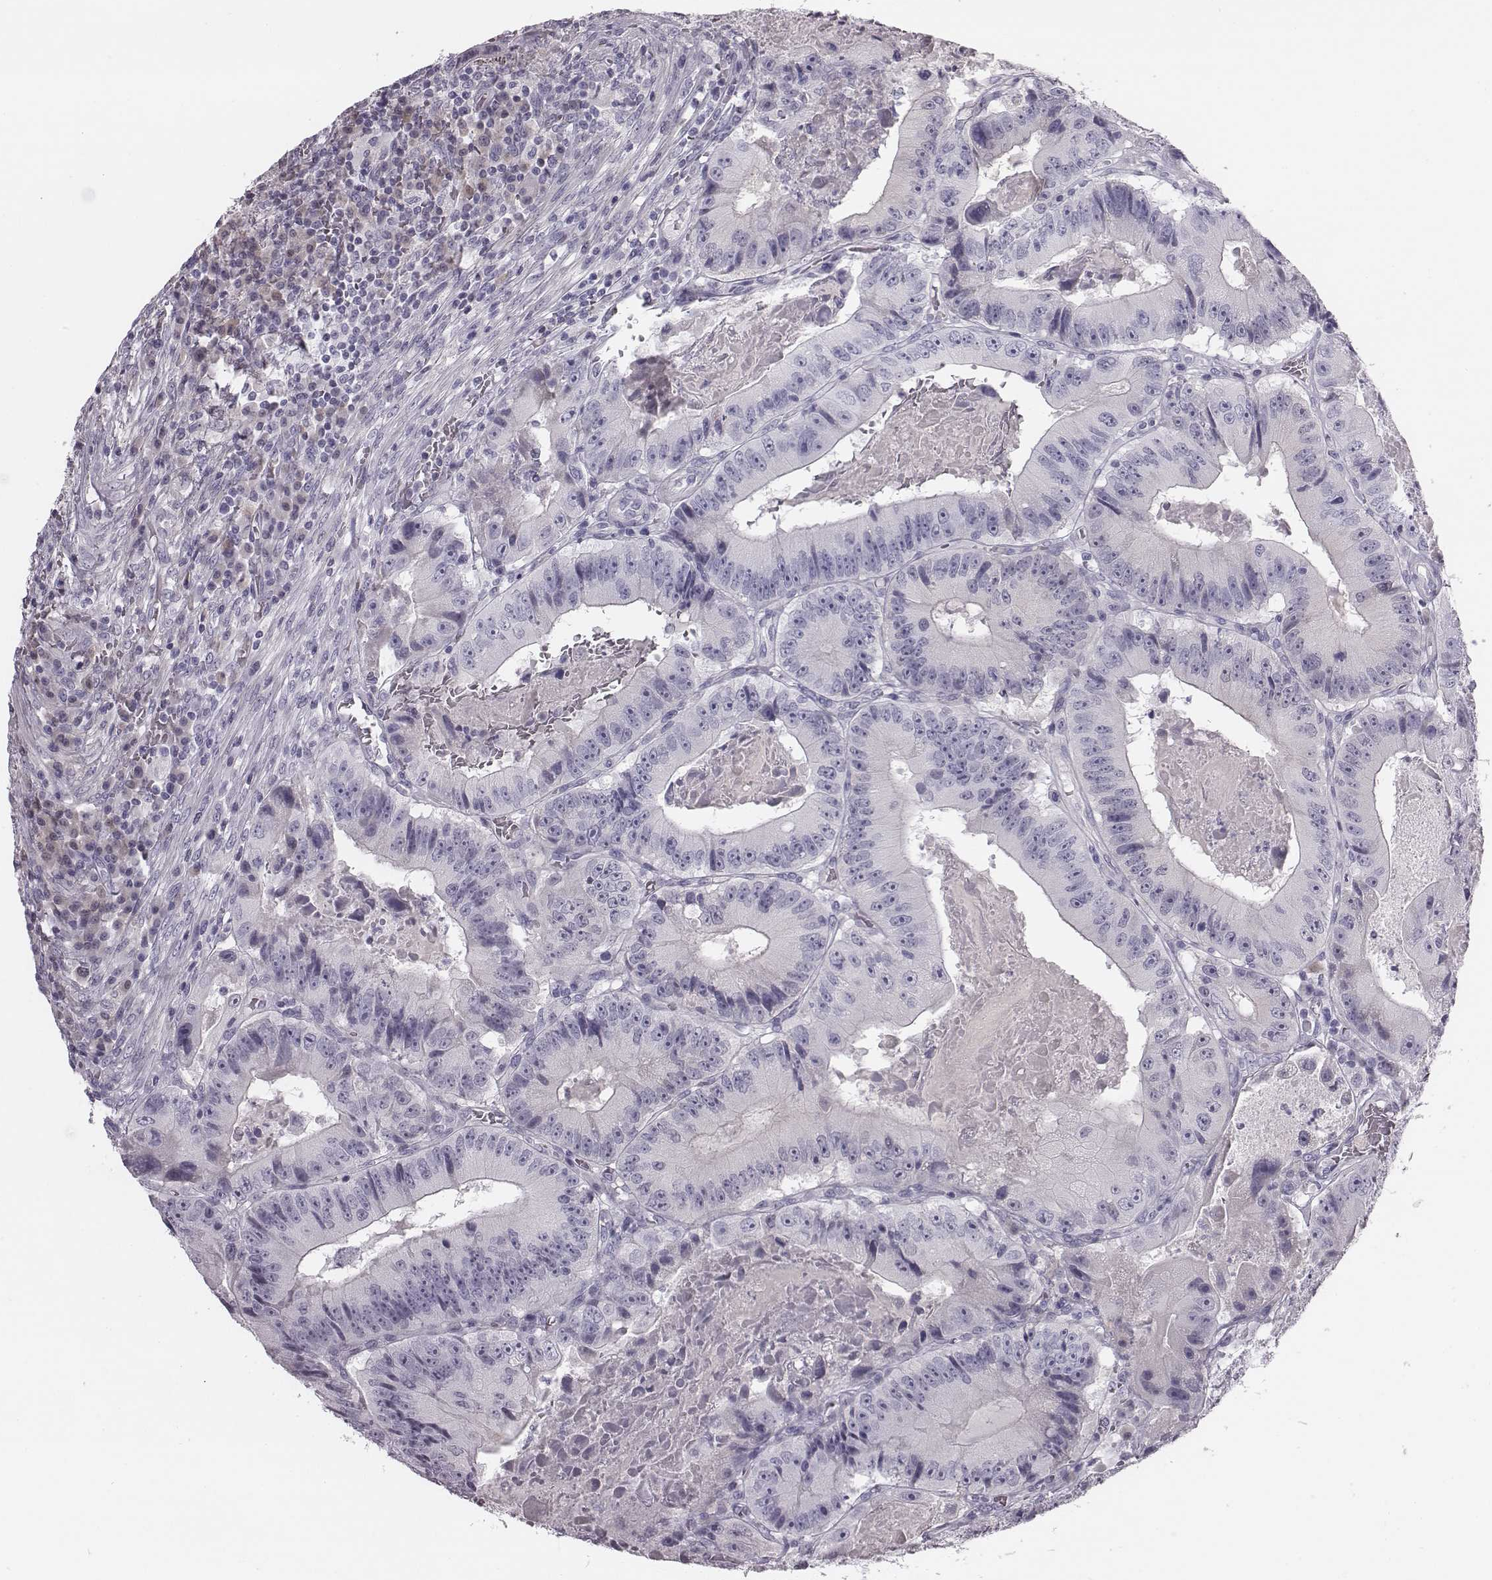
{"staining": {"intensity": "negative", "quantity": "none", "location": "none"}, "tissue": "colorectal cancer", "cell_type": "Tumor cells", "image_type": "cancer", "snomed": [{"axis": "morphology", "description": "Adenocarcinoma, NOS"}, {"axis": "topography", "description": "Colon"}], "caption": "Adenocarcinoma (colorectal) stained for a protein using IHC reveals no positivity tumor cells.", "gene": "CRISP1", "patient": {"sex": "female", "age": 86}}